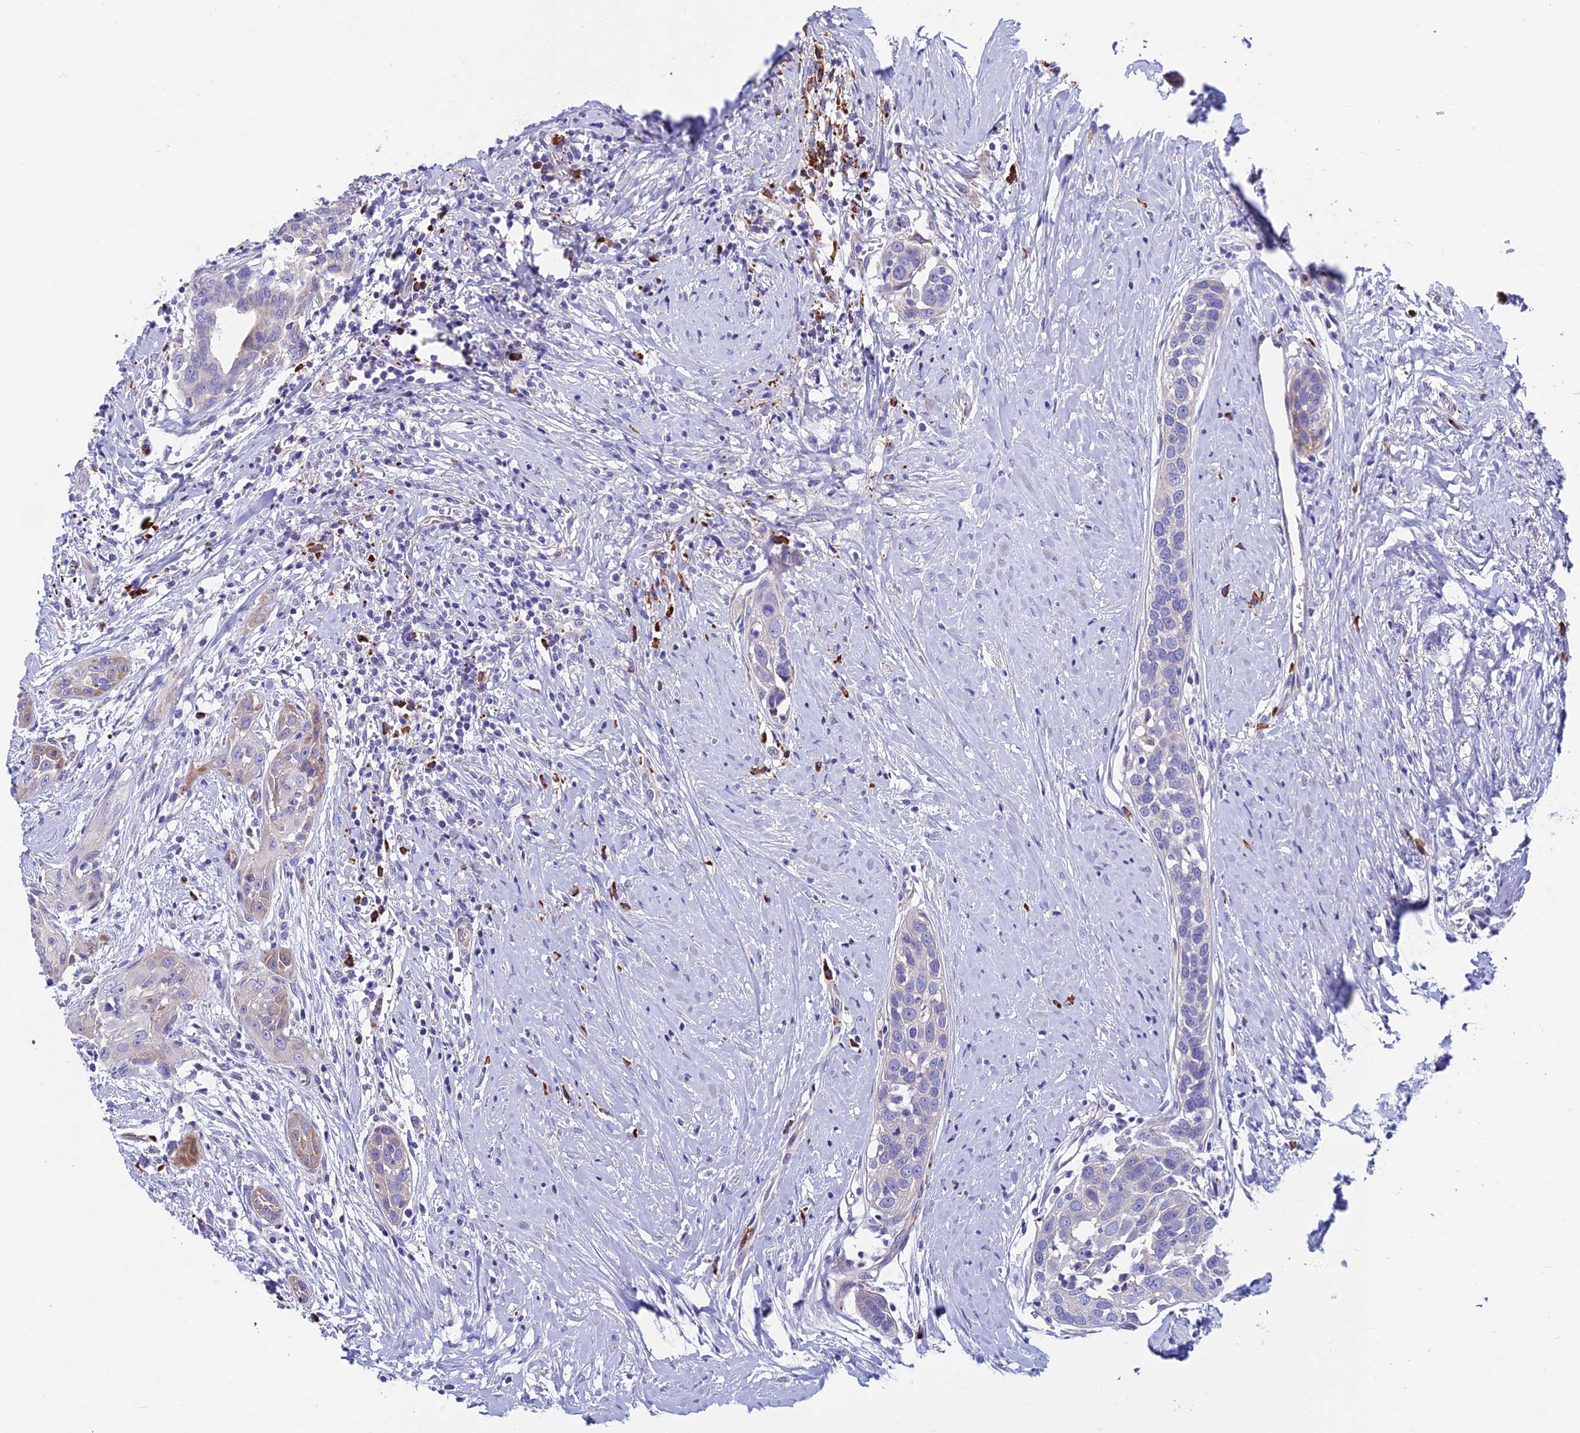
{"staining": {"intensity": "negative", "quantity": "none", "location": "none"}, "tissue": "head and neck cancer", "cell_type": "Tumor cells", "image_type": "cancer", "snomed": [{"axis": "morphology", "description": "Squamous cell carcinoma, NOS"}, {"axis": "topography", "description": "Oral tissue"}, {"axis": "topography", "description": "Head-Neck"}], "caption": "Head and neck cancer (squamous cell carcinoma) stained for a protein using immunohistochemistry (IHC) displays no expression tumor cells.", "gene": "MACIR", "patient": {"sex": "female", "age": 50}}